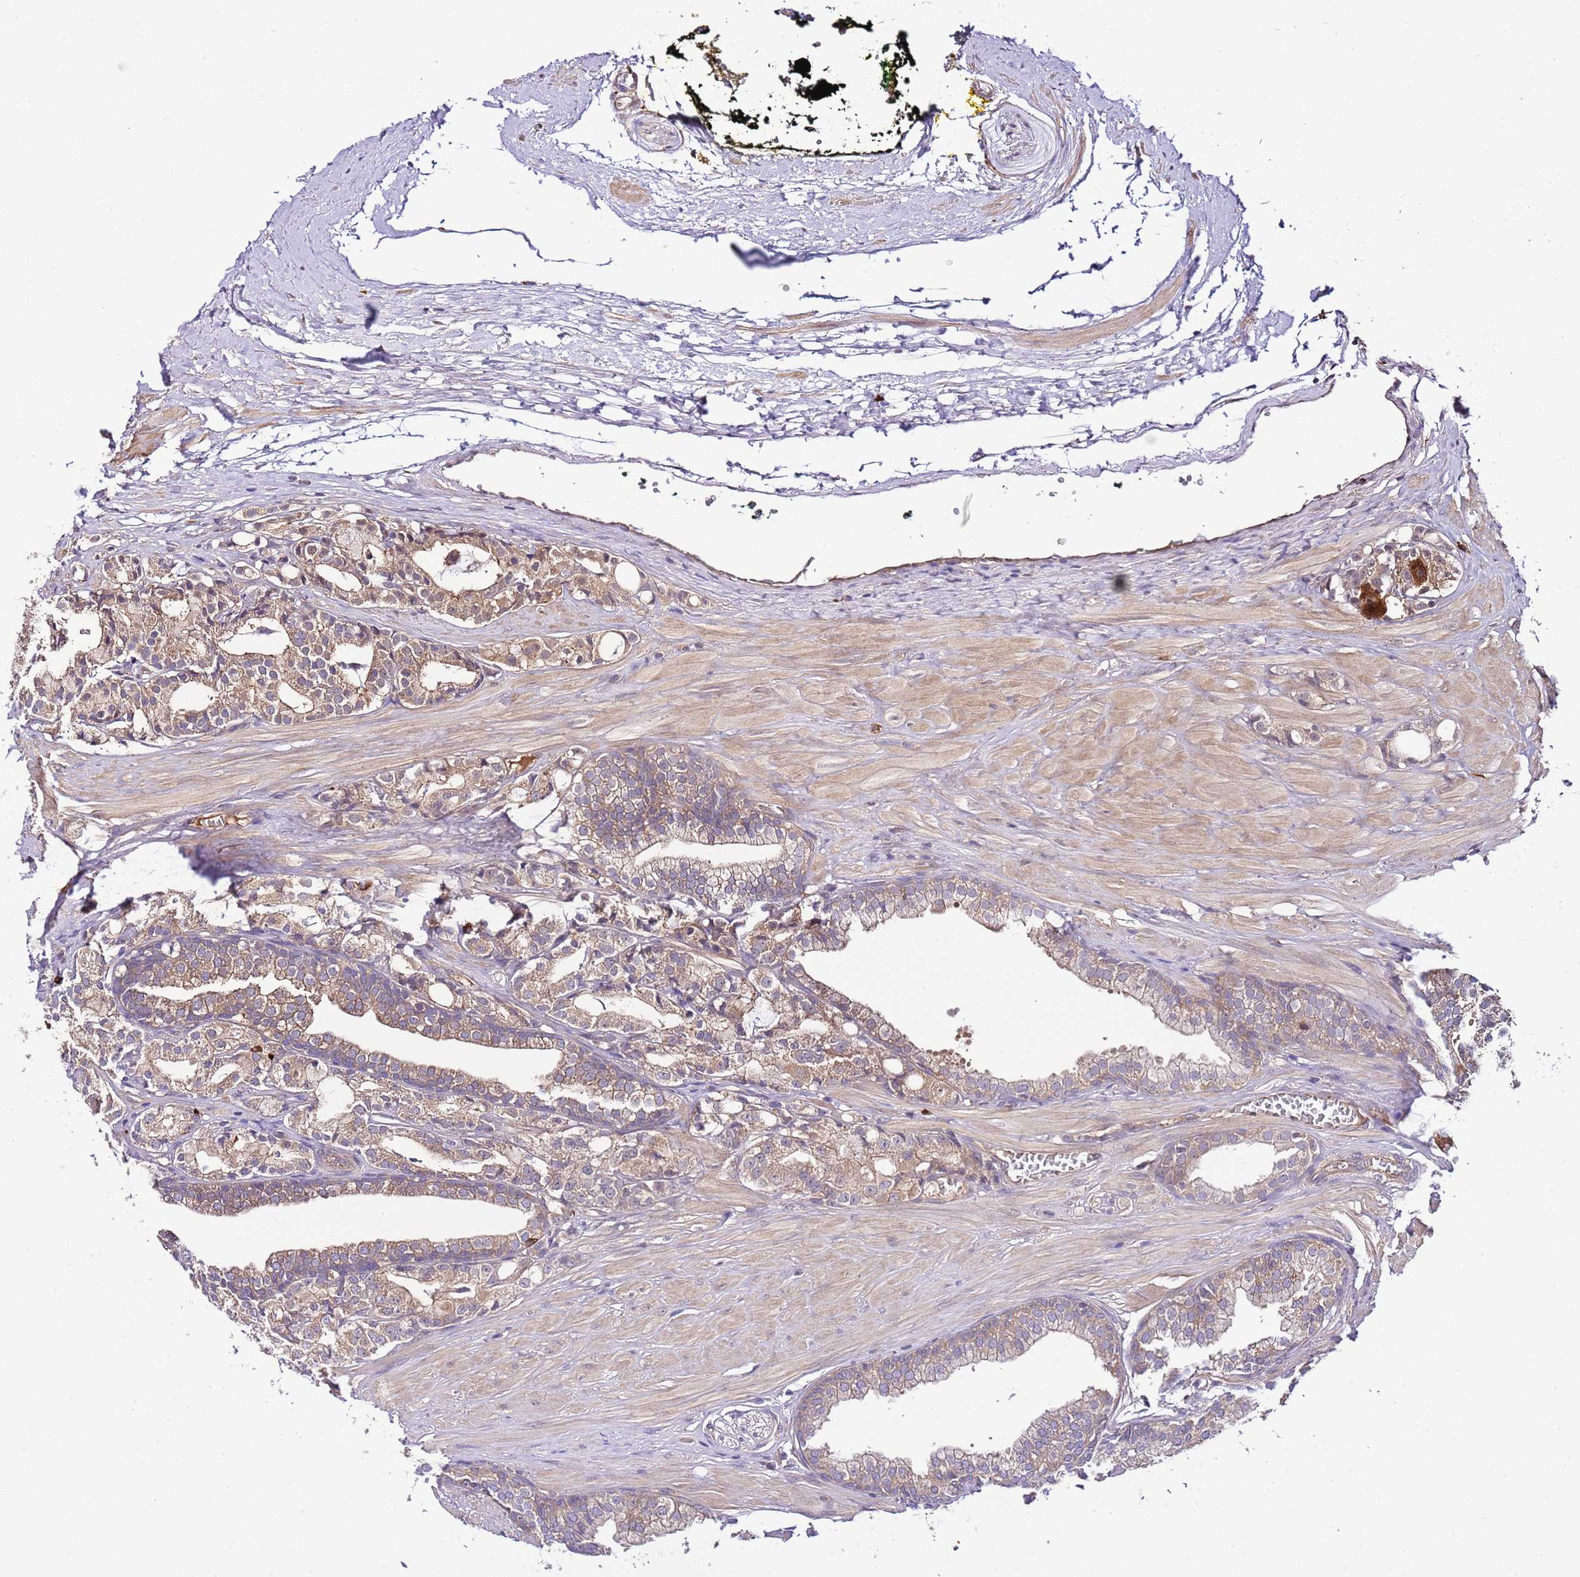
{"staining": {"intensity": "moderate", "quantity": ">75%", "location": "cytoplasmic/membranous"}, "tissue": "prostate cancer", "cell_type": "Tumor cells", "image_type": "cancer", "snomed": [{"axis": "morphology", "description": "Adenocarcinoma, High grade"}, {"axis": "topography", "description": "Prostate"}], "caption": "This is a photomicrograph of immunohistochemistry (IHC) staining of prostate high-grade adenocarcinoma, which shows moderate staining in the cytoplasmic/membranous of tumor cells.", "gene": "DONSON", "patient": {"sex": "male", "age": 71}}